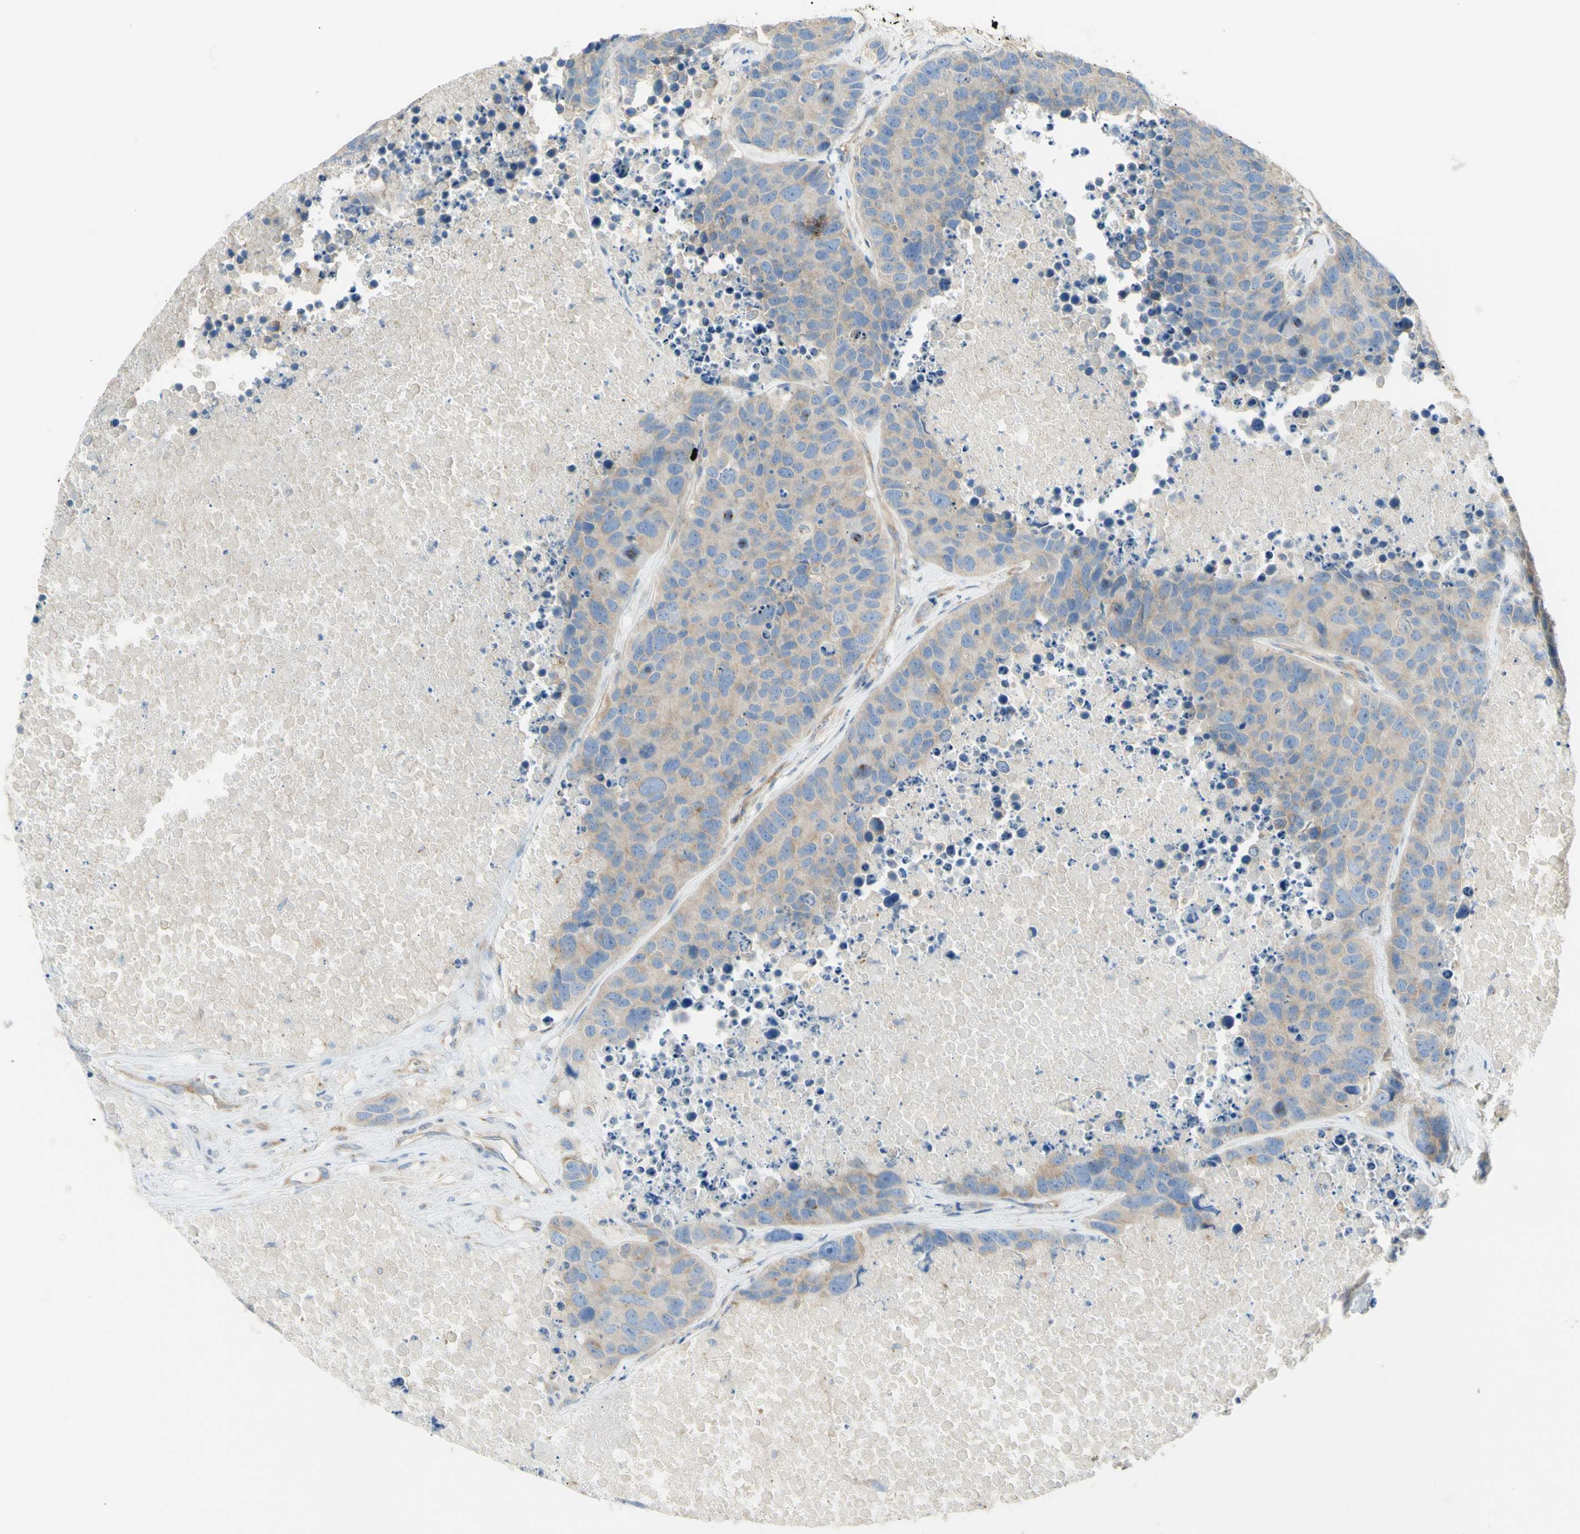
{"staining": {"intensity": "weak", "quantity": ">75%", "location": "cytoplasmic/membranous"}, "tissue": "carcinoid", "cell_type": "Tumor cells", "image_type": "cancer", "snomed": [{"axis": "morphology", "description": "Carcinoid, malignant, NOS"}, {"axis": "topography", "description": "Lung"}], "caption": "This histopathology image demonstrates malignant carcinoid stained with immunohistochemistry to label a protein in brown. The cytoplasmic/membranous of tumor cells show weak positivity for the protein. Nuclei are counter-stained blue.", "gene": "DYNC1H1", "patient": {"sex": "male", "age": 60}}